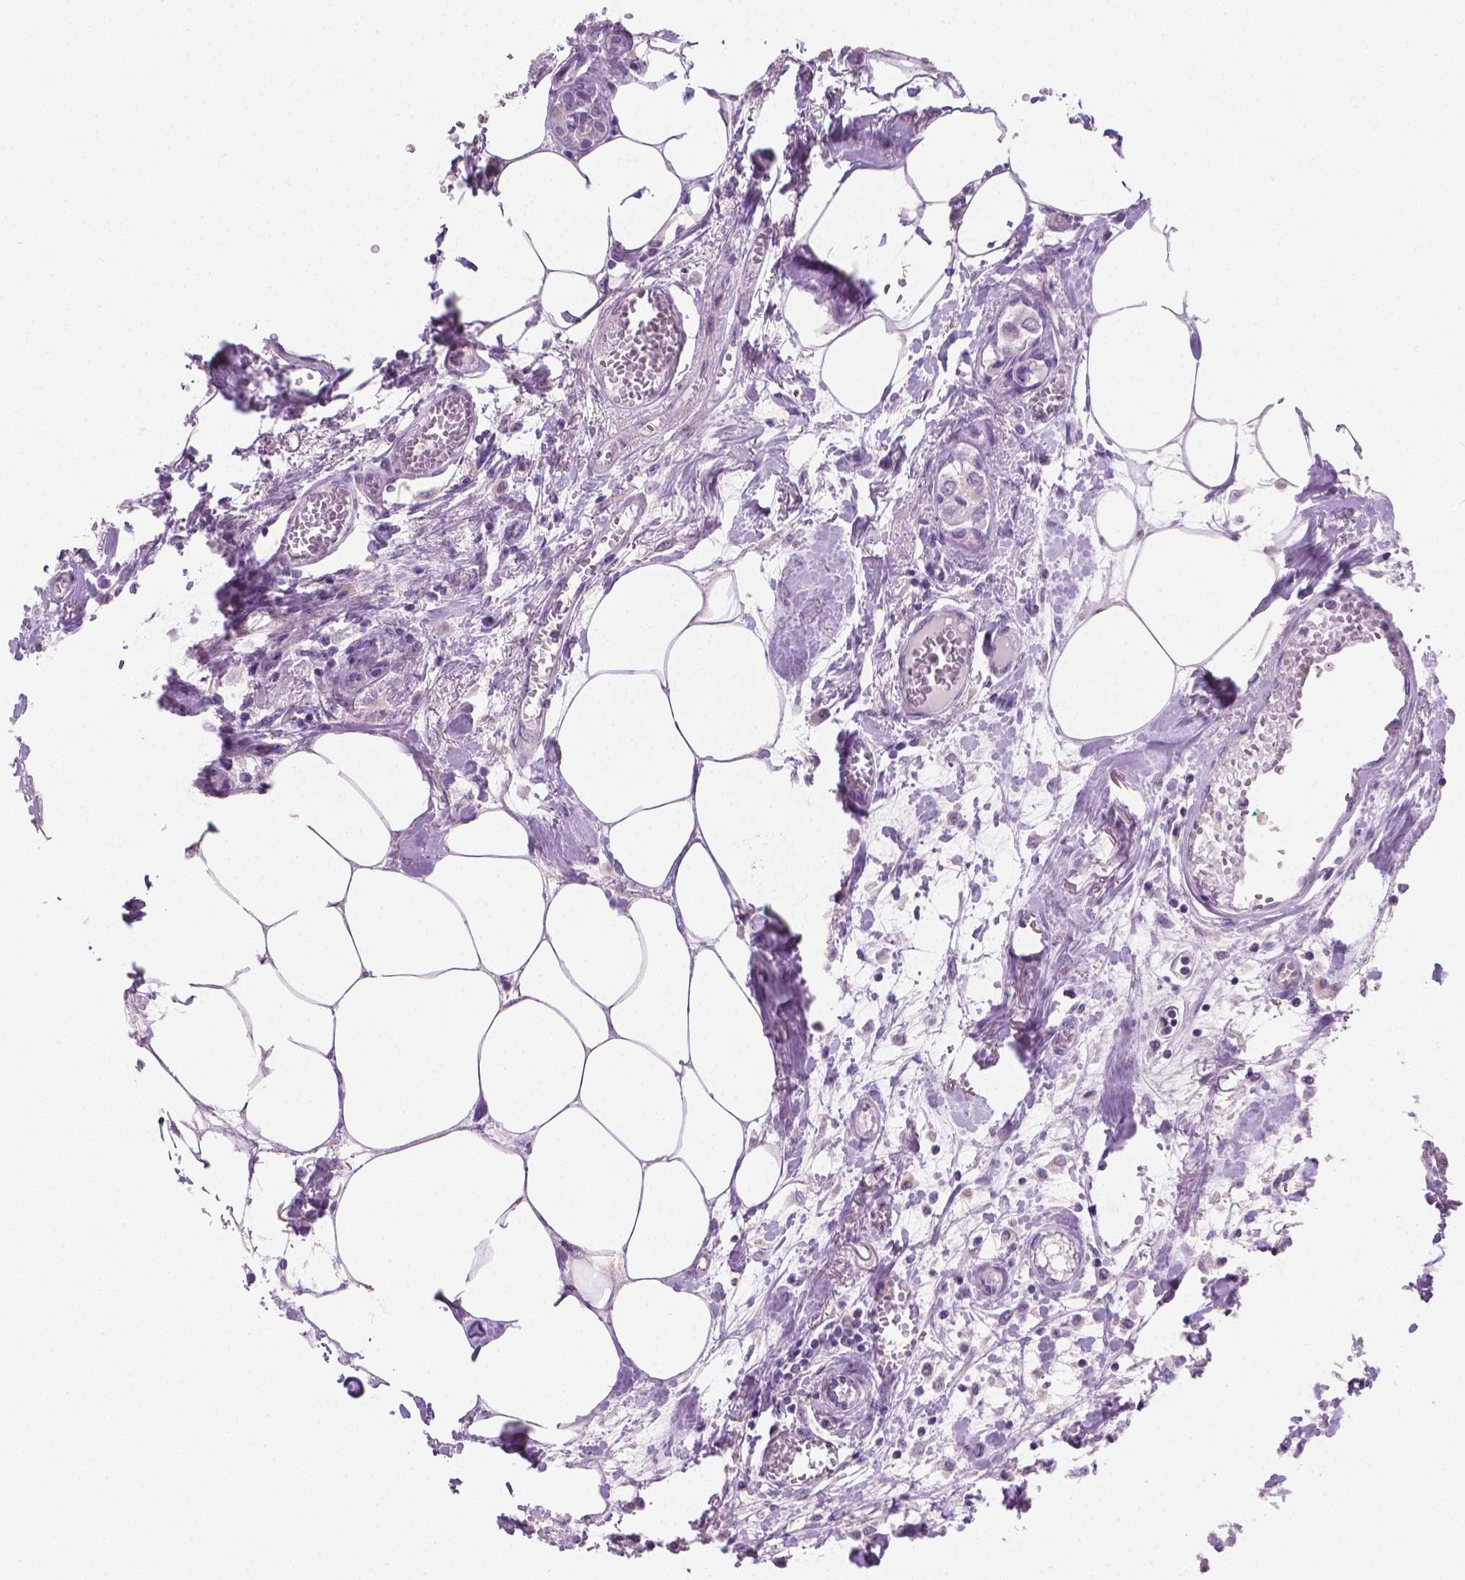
{"staining": {"intensity": "negative", "quantity": "none", "location": "none"}, "tissue": "breast cancer", "cell_type": "Tumor cells", "image_type": "cancer", "snomed": [{"axis": "morphology", "description": "Duct carcinoma"}, {"axis": "topography", "description": "Breast"}], "caption": "Image shows no protein staining in tumor cells of breast cancer tissue.", "gene": "TNNI2", "patient": {"sex": "female", "age": 94}}